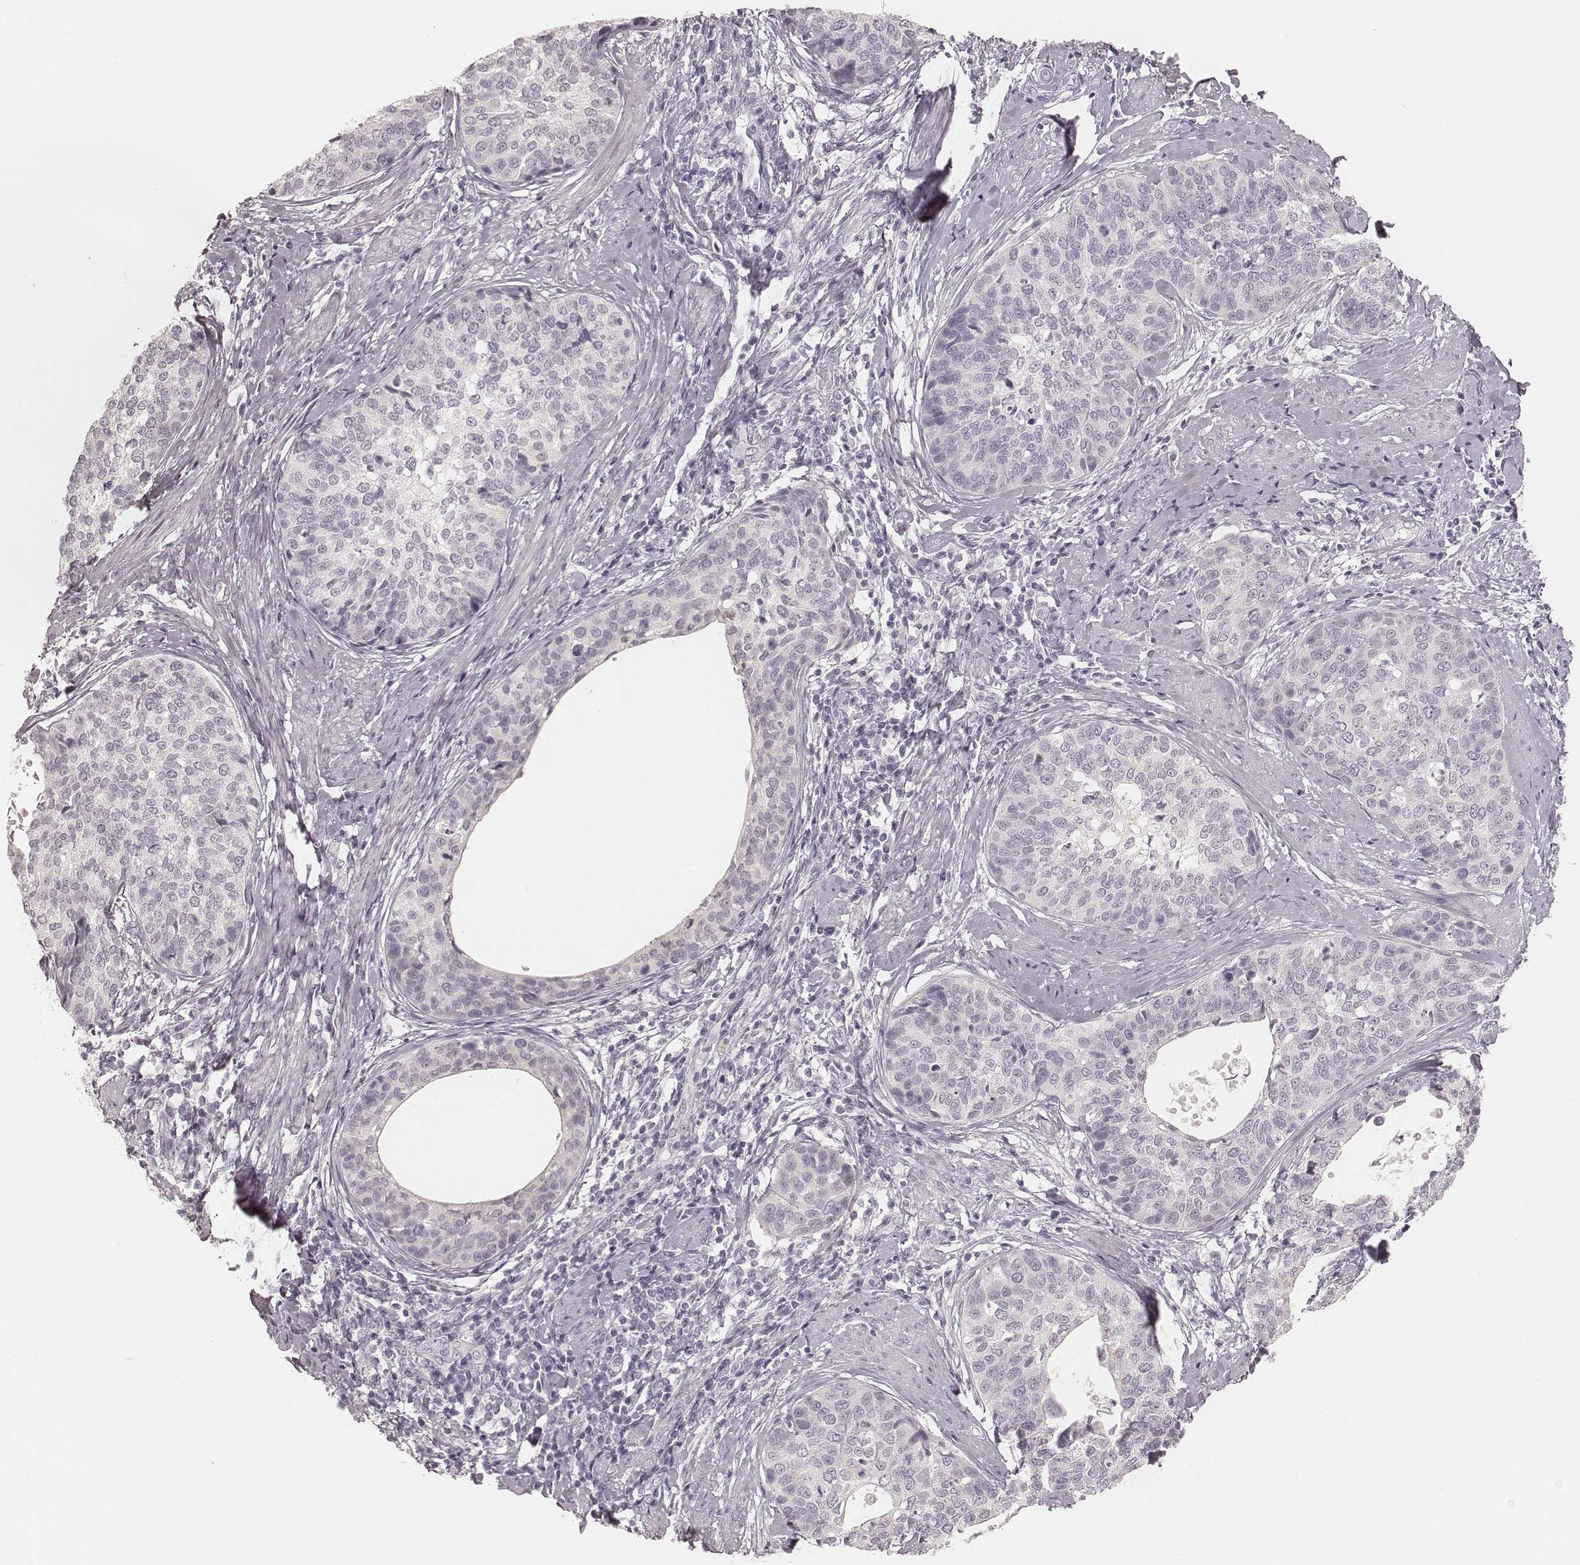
{"staining": {"intensity": "negative", "quantity": "none", "location": "none"}, "tissue": "cervical cancer", "cell_type": "Tumor cells", "image_type": "cancer", "snomed": [{"axis": "morphology", "description": "Squamous cell carcinoma, NOS"}, {"axis": "topography", "description": "Cervix"}], "caption": "This is an immunohistochemistry (IHC) micrograph of human cervical squamous cell carcinoma. There is no expression in tumor cells.", "gene": "HNF4G", "patient": {"sex": "female", "age": 69}}